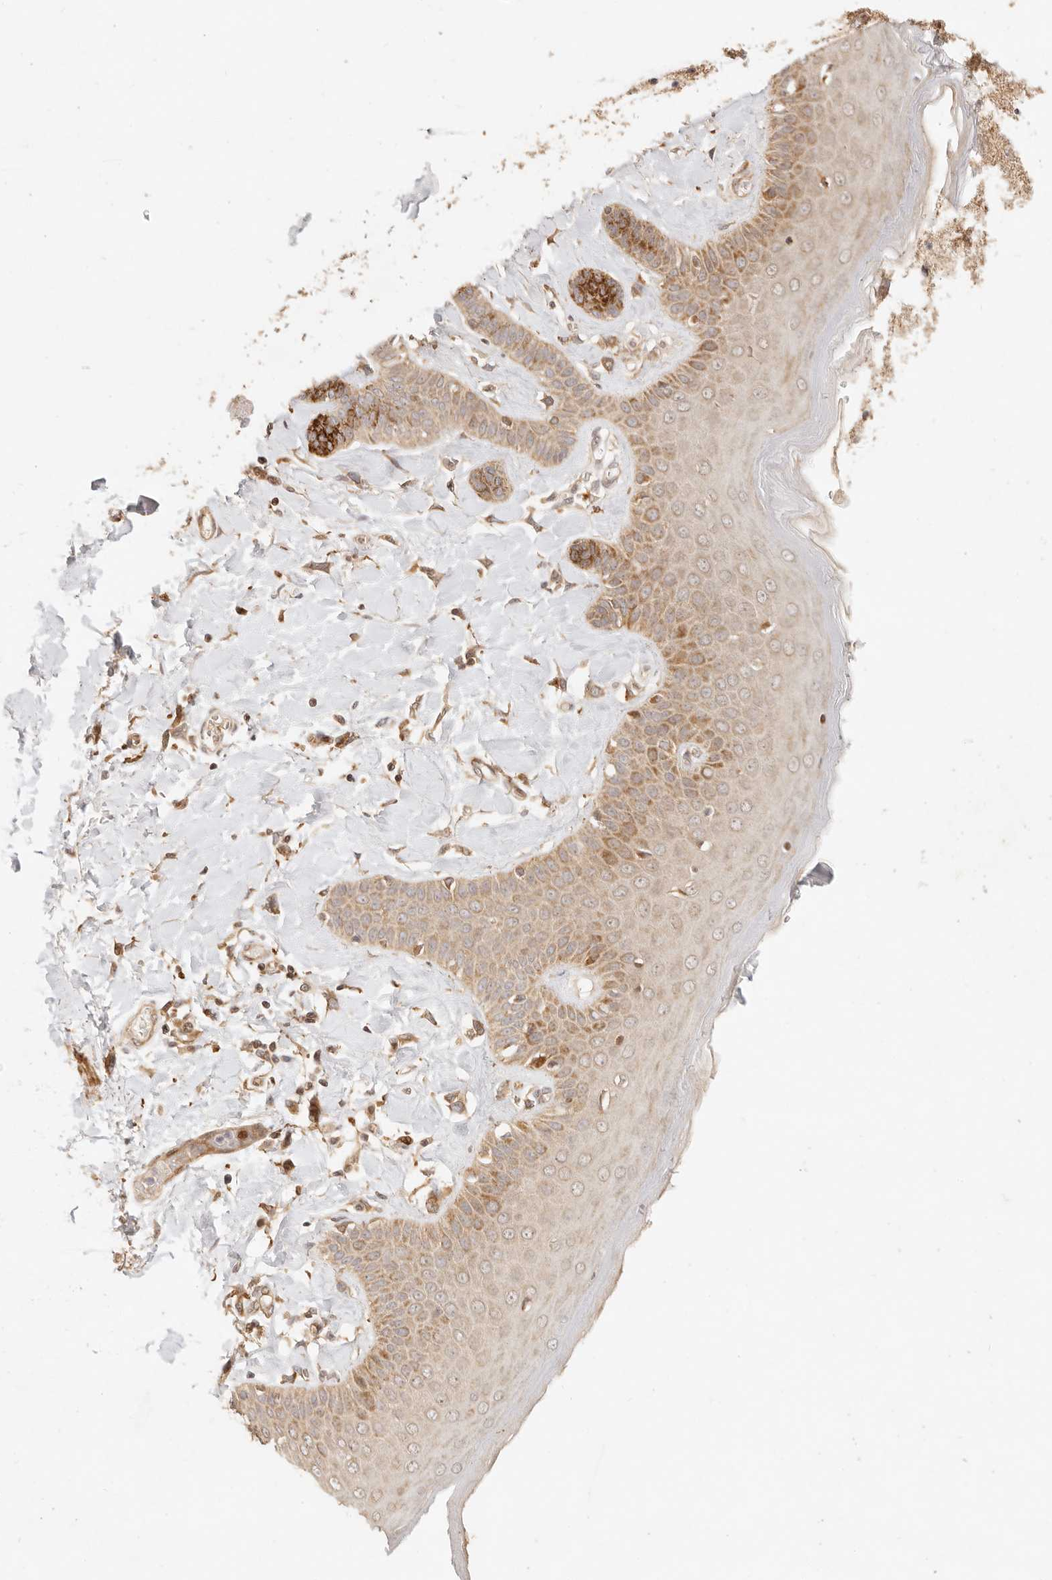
{"staining": {"intensity": "moderate", "quantity": ">75%", "location": "cytoplasmic/membranous"}, "tissue": "skin", "cell_type": "Epidermal cells", "image_type": "normal", "snomed": [{"axis": "morphology", "description": "Normal tissue, NOS"}, {"axis": "topography", "description": "Anal"}], "caption": "Protein expression analysis of benign skin exhibits moderate cytoplasmic/membranous expression in approximately >75% of epidermal cells.", "gene": "TIMM17A", "patient": {"sex": "male", "age": 69}}